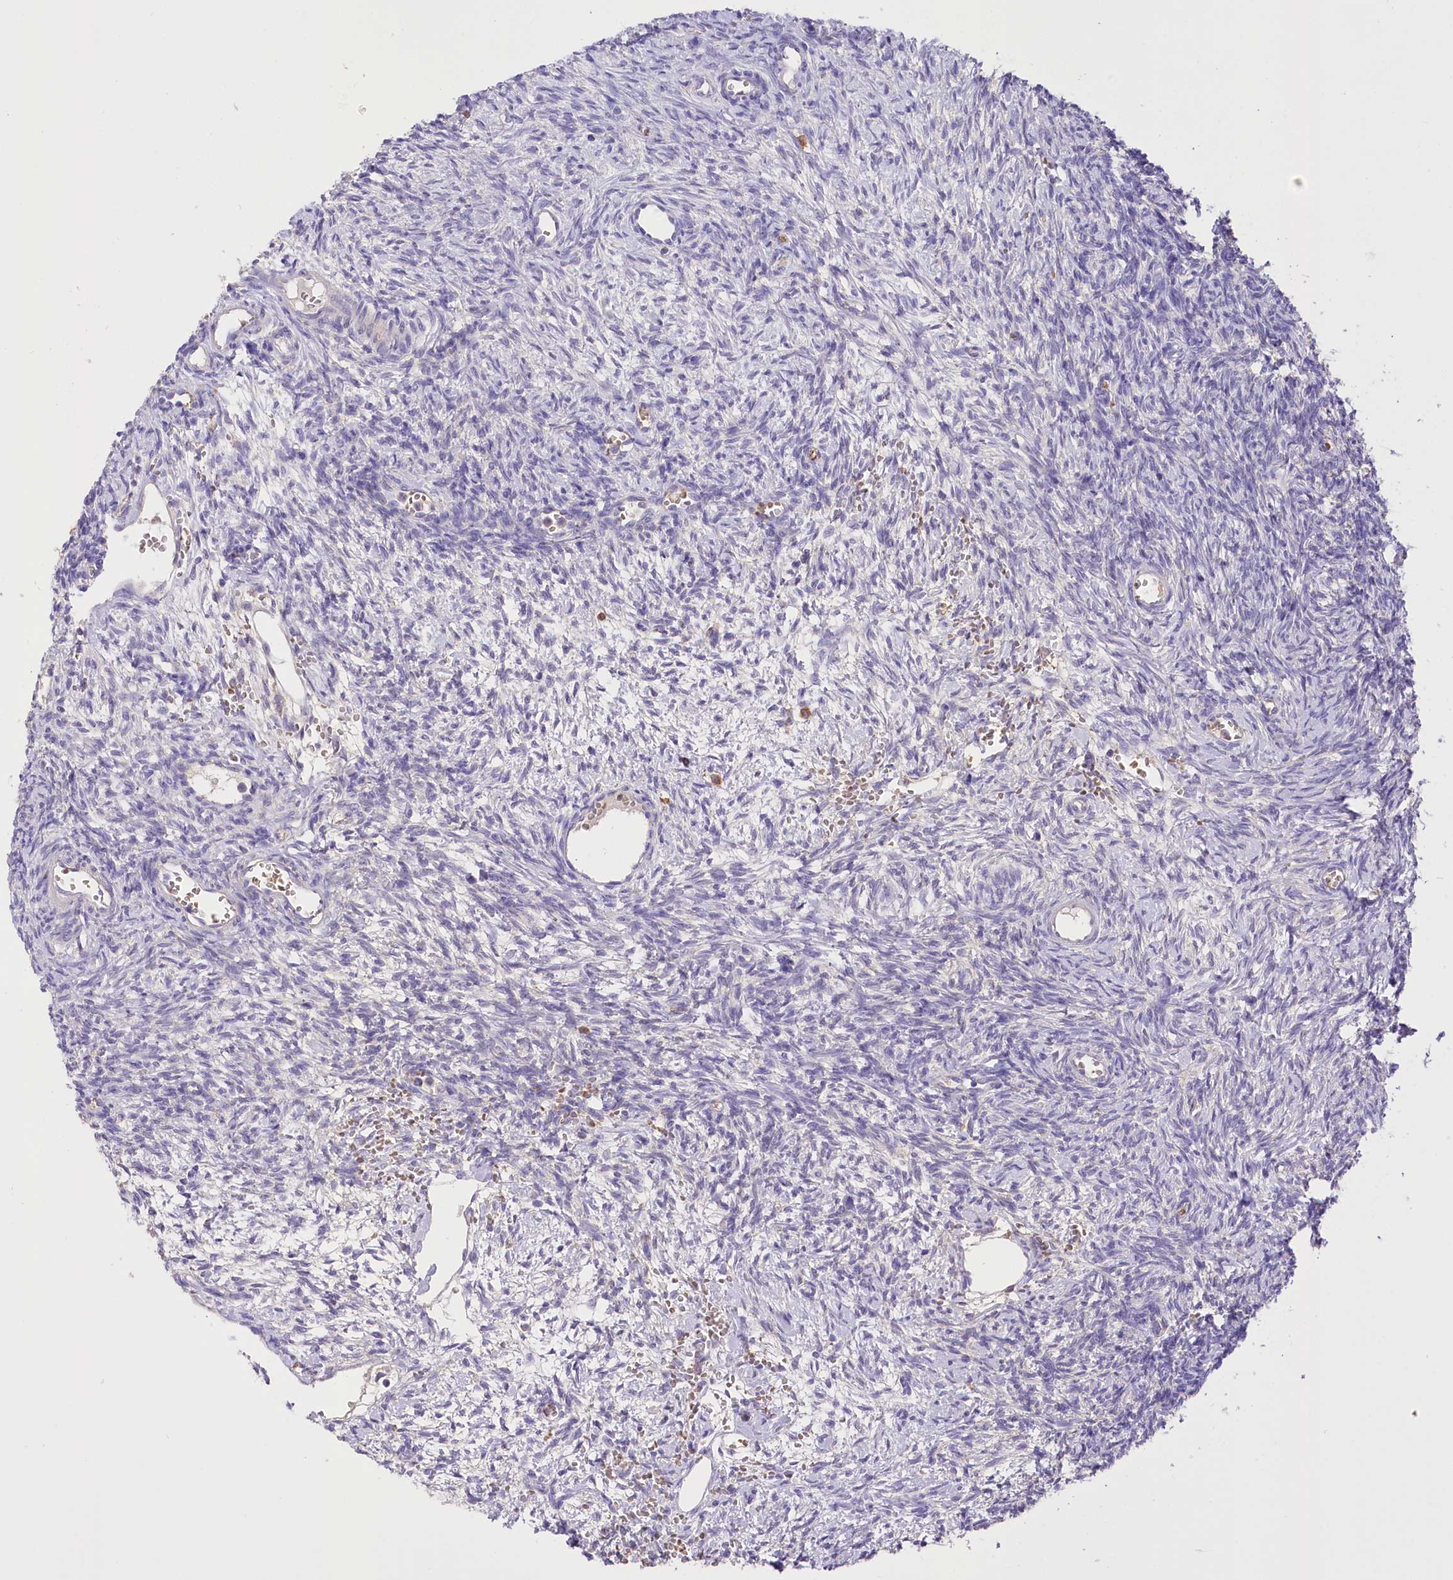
{"staining": {"intensity": "negative", "quantity": "none", "location": "none"}, "tissue": "ovary", "cell_type": "Ovarian stroma cells", "image_type": "normal", "snomed": [{"axis": "morphology", "description": "Normal tissue, NOS"}, {"axis": "topography", "description": "Ovary"}], "caption": "Immunohistochemistry photomicrograph of unremarkable ovary: human ovary stained with DAB (3,3'-diaminobenzidine) demonstrates no significant protein positivity in ovarian stroma cells.", "gene": "PRSS53", "patient": {"sex": "female", "age": 39}}